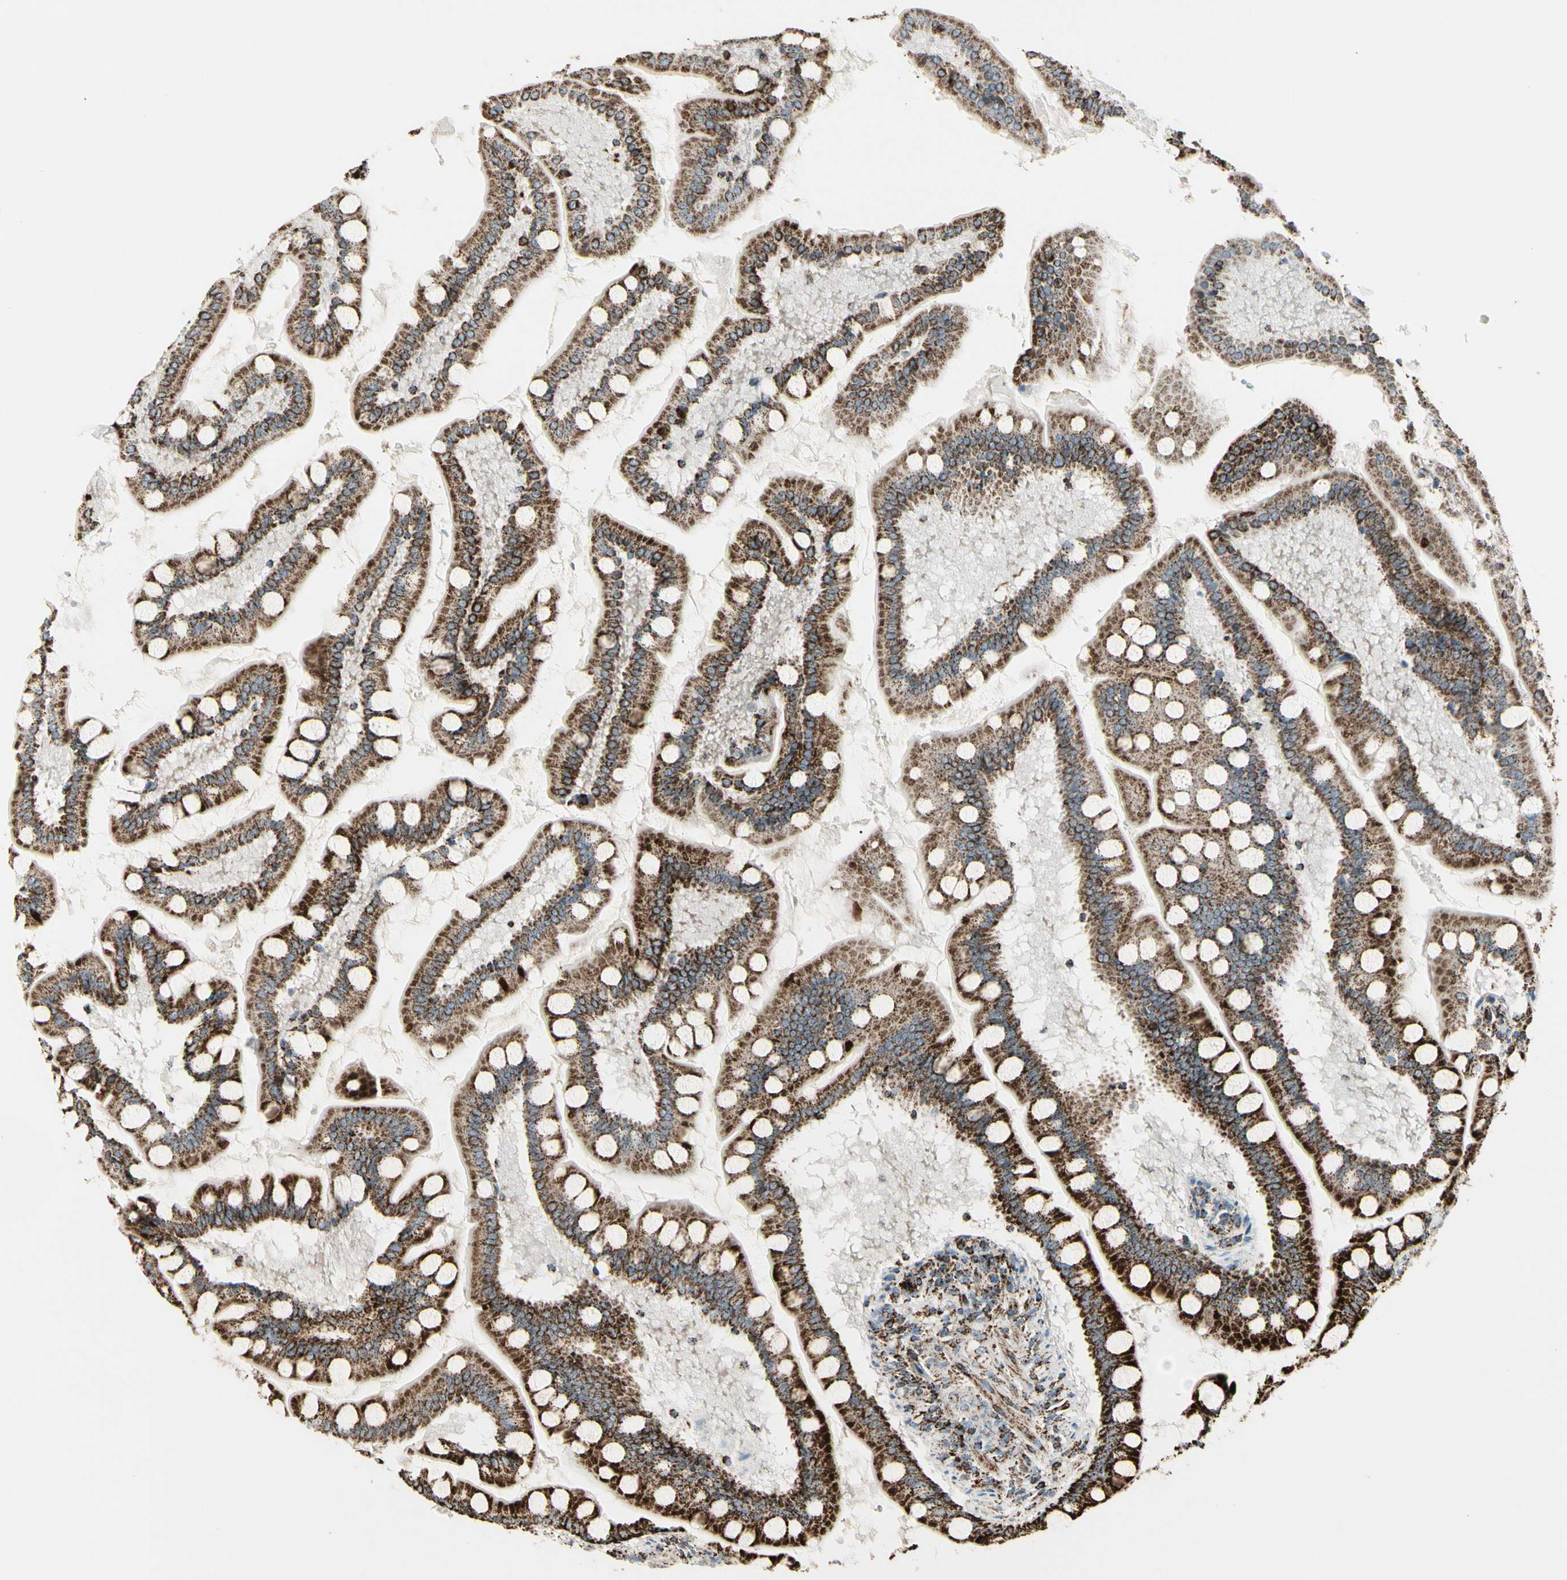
{"staining": {"intensity": "strong", "quantity": ">75%", "location": "cytoplasmic/membranous"}, "tissue": "small intestine", "cell_type": "Glandular cells", "image_type": "normal", "snomed": [{"axis": "morphology", "description": "Normal tissue, NOS"}, {"axis": "topography", "description": "Small intestine"}], "caption": "A photomicrograph of small intestine stained for a protein shows strong cytoplasmic/membranous brown staining in glandular cells. (DAB = brown stain, brightfield microscopy at high magnification).", "gene": "ME2", "patient": {"sex": "male", "age": 41}}